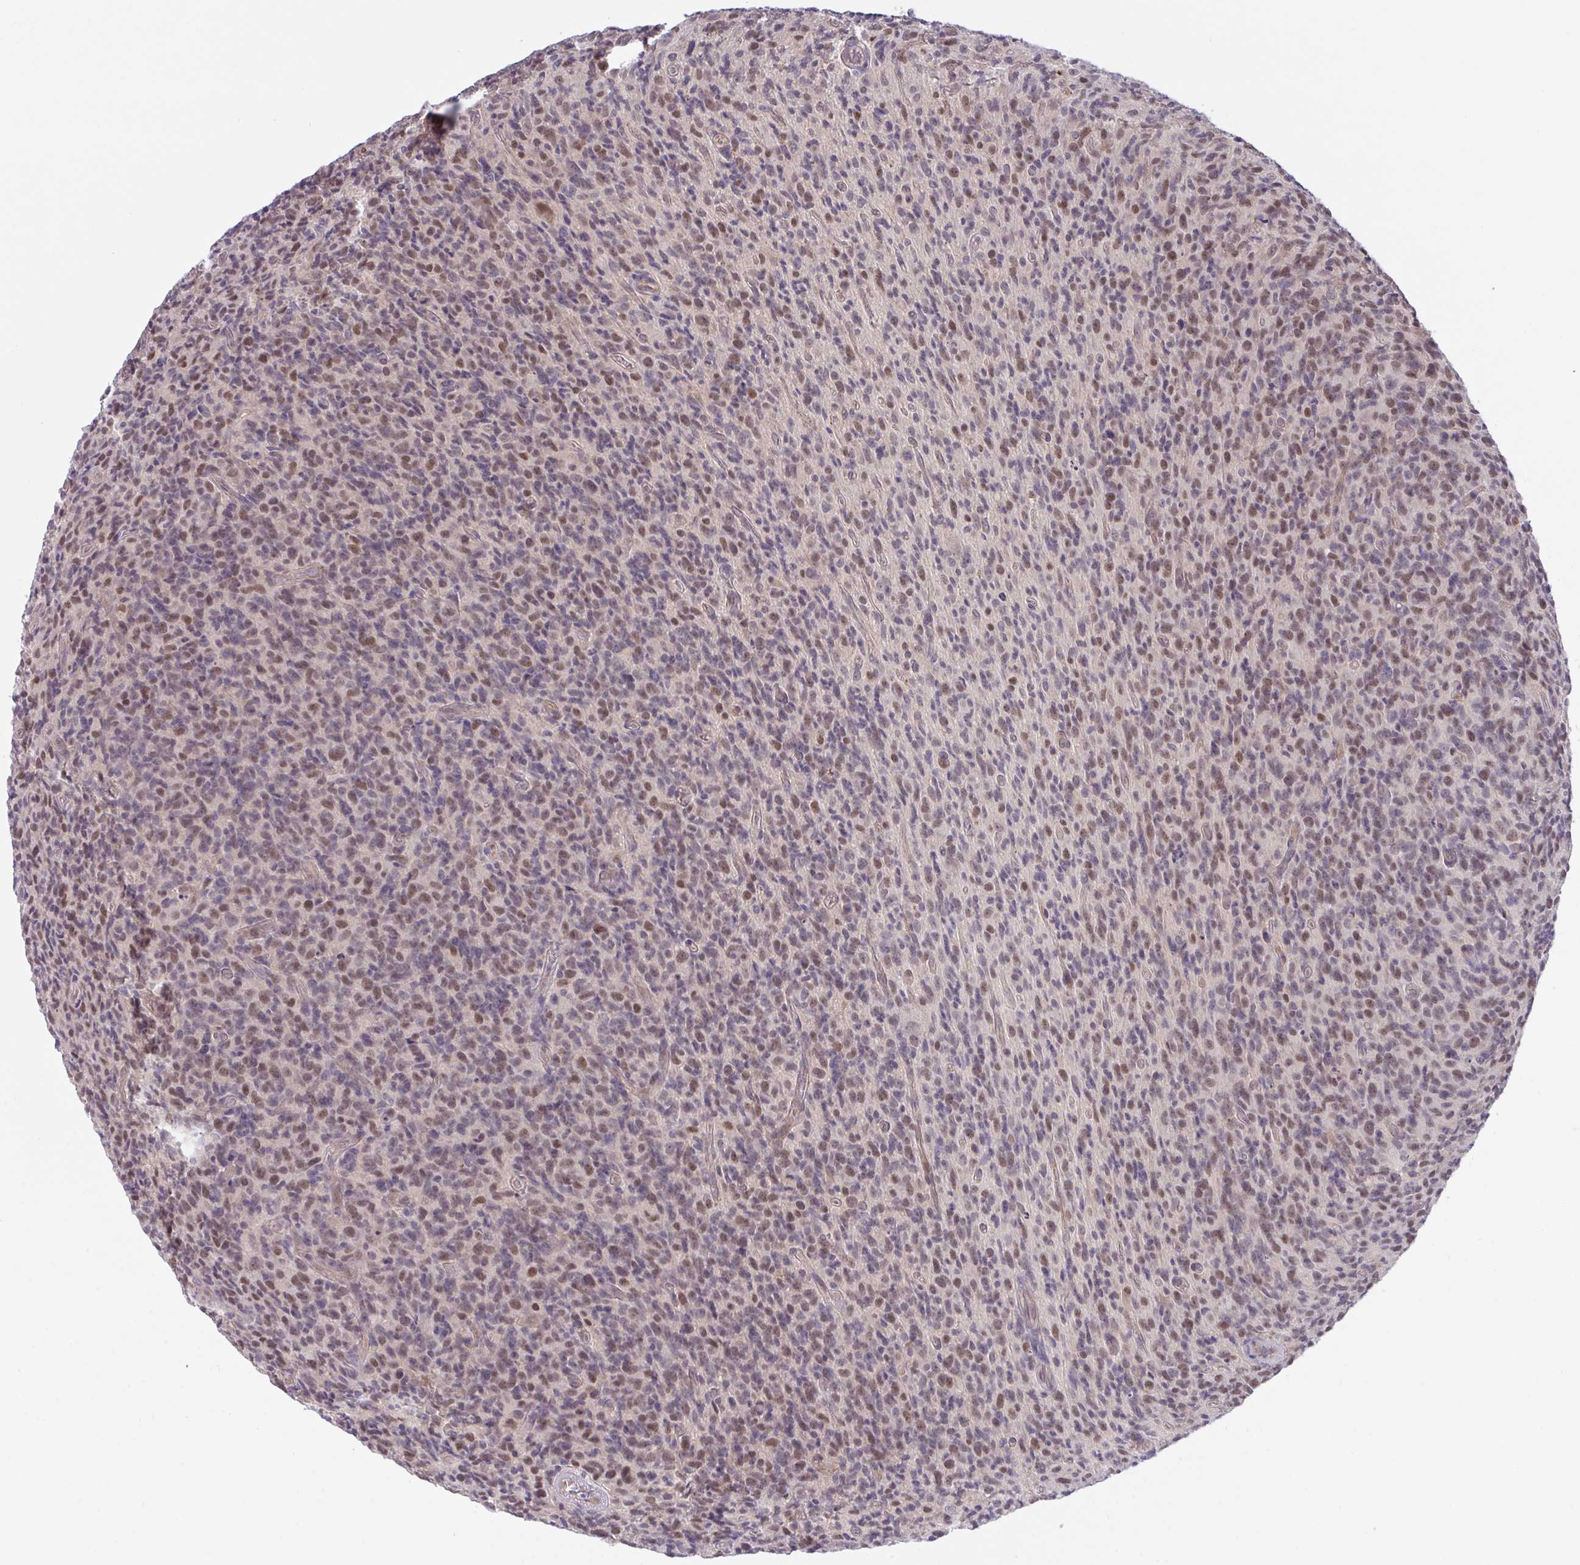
{"staining": {"intensity": "moderate", "quantity": ">75%", "location": "nuclear"}, "tissue": "glioma", "cell_type": "Tumor cells", "image_type": "cancer", "snomed": [{"axis": "morphology", "description": "Glioma, malignant, High grade"}, {"axis": "topography", "description": "Brain"}], "caption": "Glioma stained with DAB immunohistochemistry demonstrates medium levels of moderate nuclear staining in approximately >75% of tumor cells. The staining was performed using DAB (3,3'-diaminobenzidine), with brown indicating positive protein expression. Nuclei are stained blue with hematoxylin.", "gene": "ZNF444", "patient": {"sex": "male", "age": 76}}